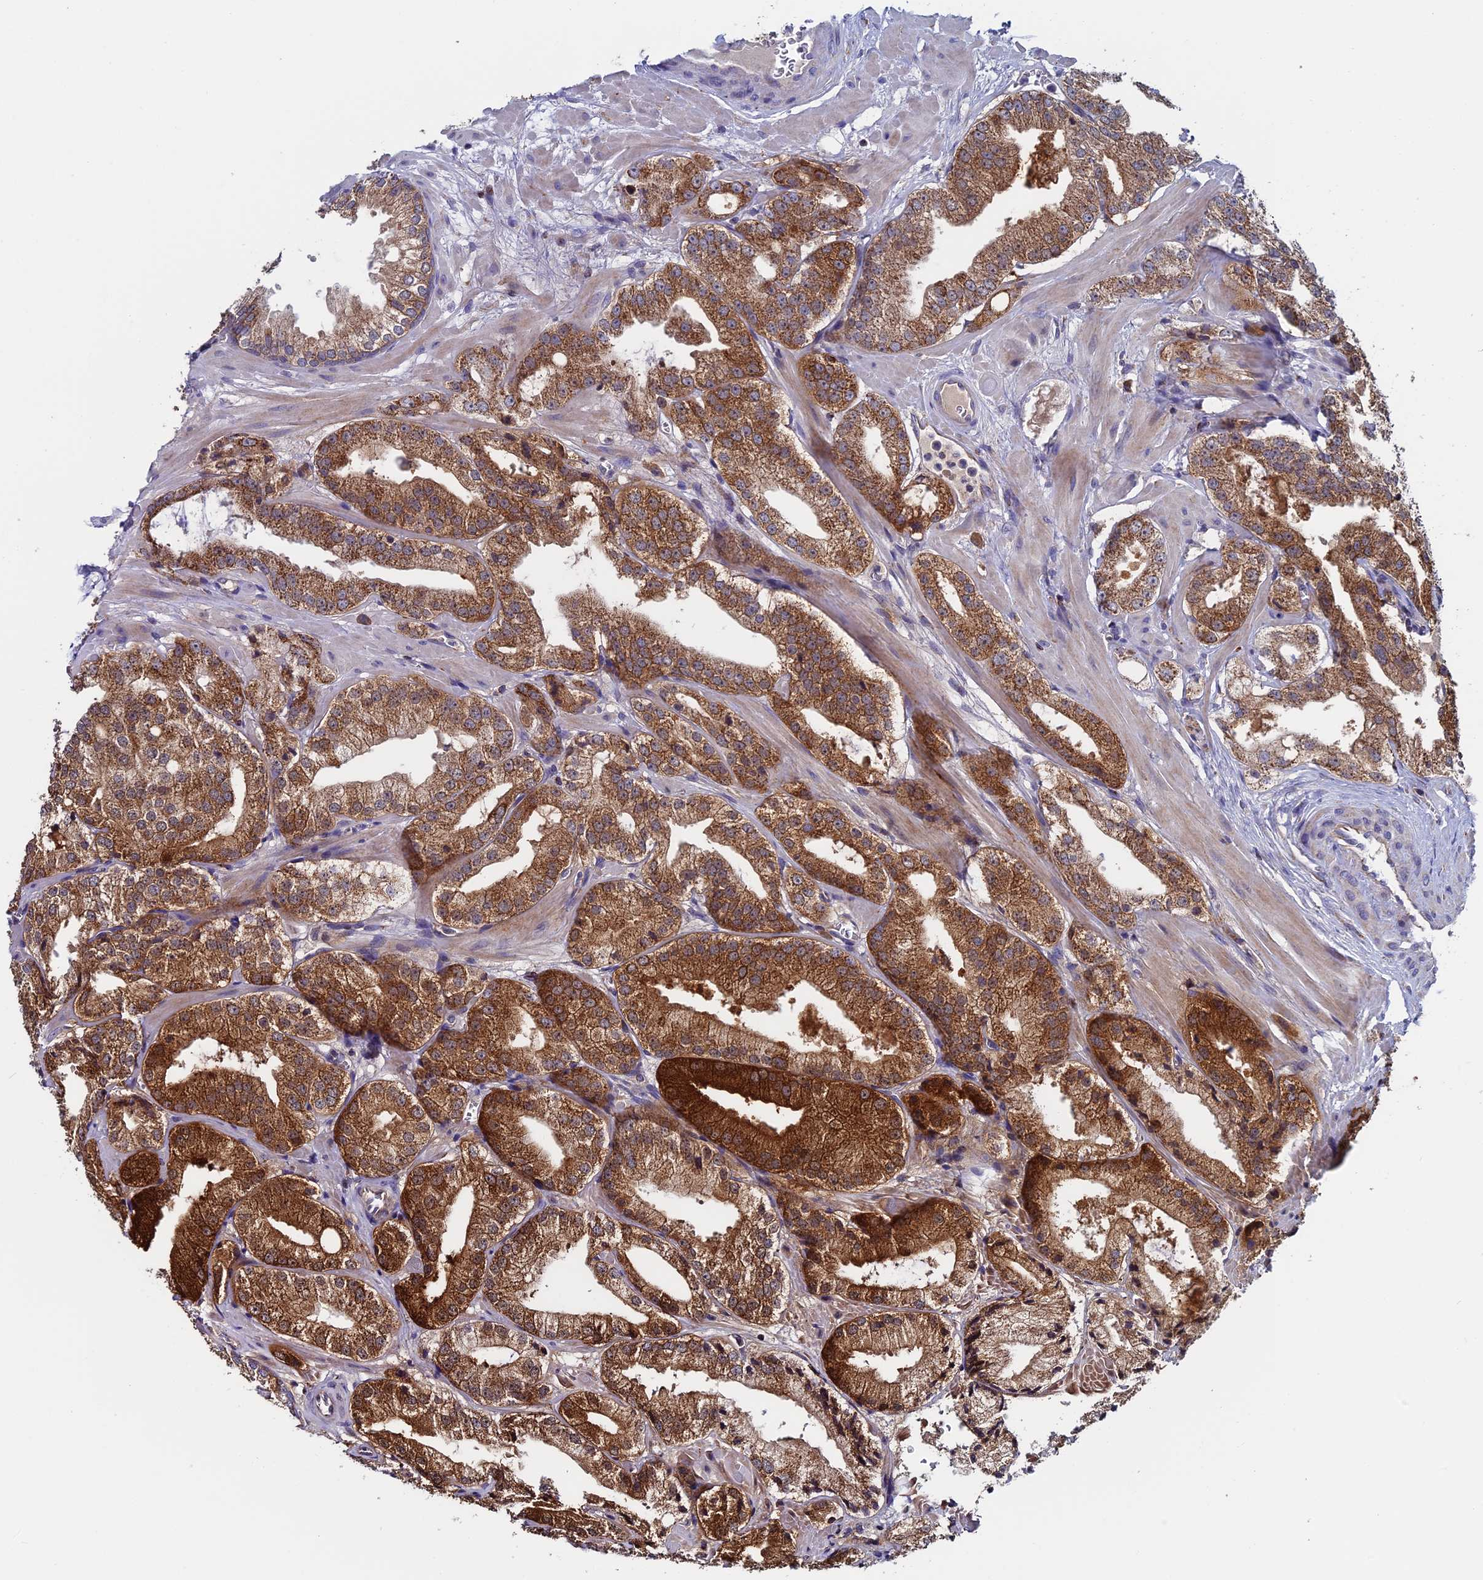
{"staining": {"intensity": "strong", "quantity": ">75%", "location": "cytoplasmic/membranous"}, "tissue": "prostate cancer", "cell_type": "Tumor cells", "image_type": "cancer", "snomed": [{"axis": "morphology", "description": "Adenocarcinoma, Low grade"}, {"axis": "topography", "description": "Prostate"}], "caption": "Immunohistochemical staining of human prostate cancer (adenocarcinoma (low-grade)) exhibits strong cytoplasmic/membranous protein staining in approximately >75% of tumor cells. The staining was performed using DAB to visualize the protein expression in brown, while the nuclei were stained in blue with hematoxylin (Magnification: 20x).", "gene": "SPOCK2", "patient": {"sex": "male", "age": 60}}